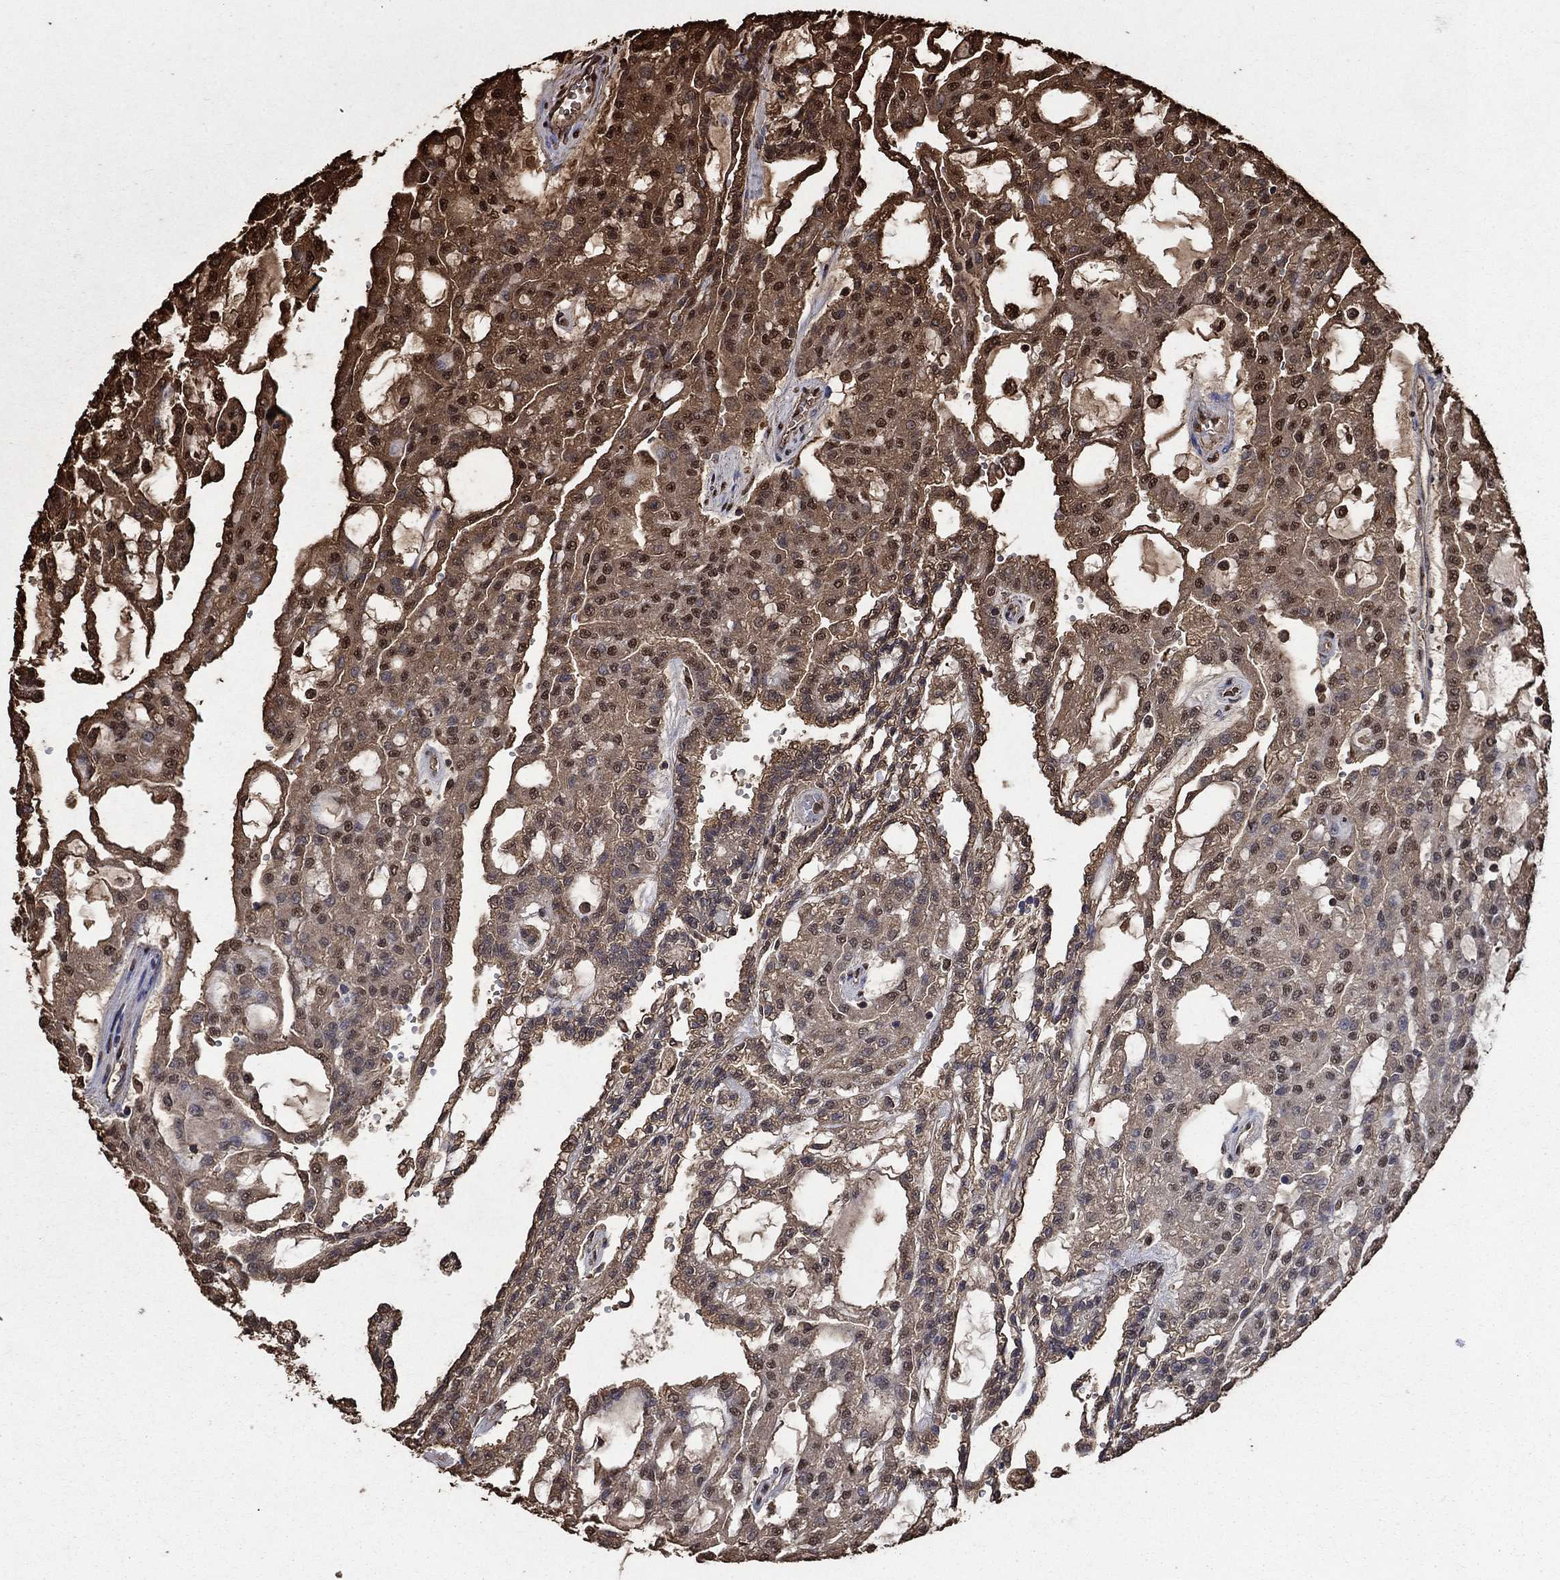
{"staining": {"intensity": "moderate", "quantity": "25%-75%", "location": "cytoplasmic/membranous,nuclear"}, "tissue": "renal cancer", "cell_type": "Tumor cells", "image_type": "cancer", "snomed": [{"axis": "morphology", "description": "Adenocarcinoma, NOS"}, {"axis": "topography", "description": "Kidney"}], "caption": "Tumor cells show moderate cytoplasmic/membranous and nuclear expression in about 25%-75% of cells in renal cancer (adenocarcinoma).", "gene": "GAPDH", "patient": {"sex": "male", "age": 63}}